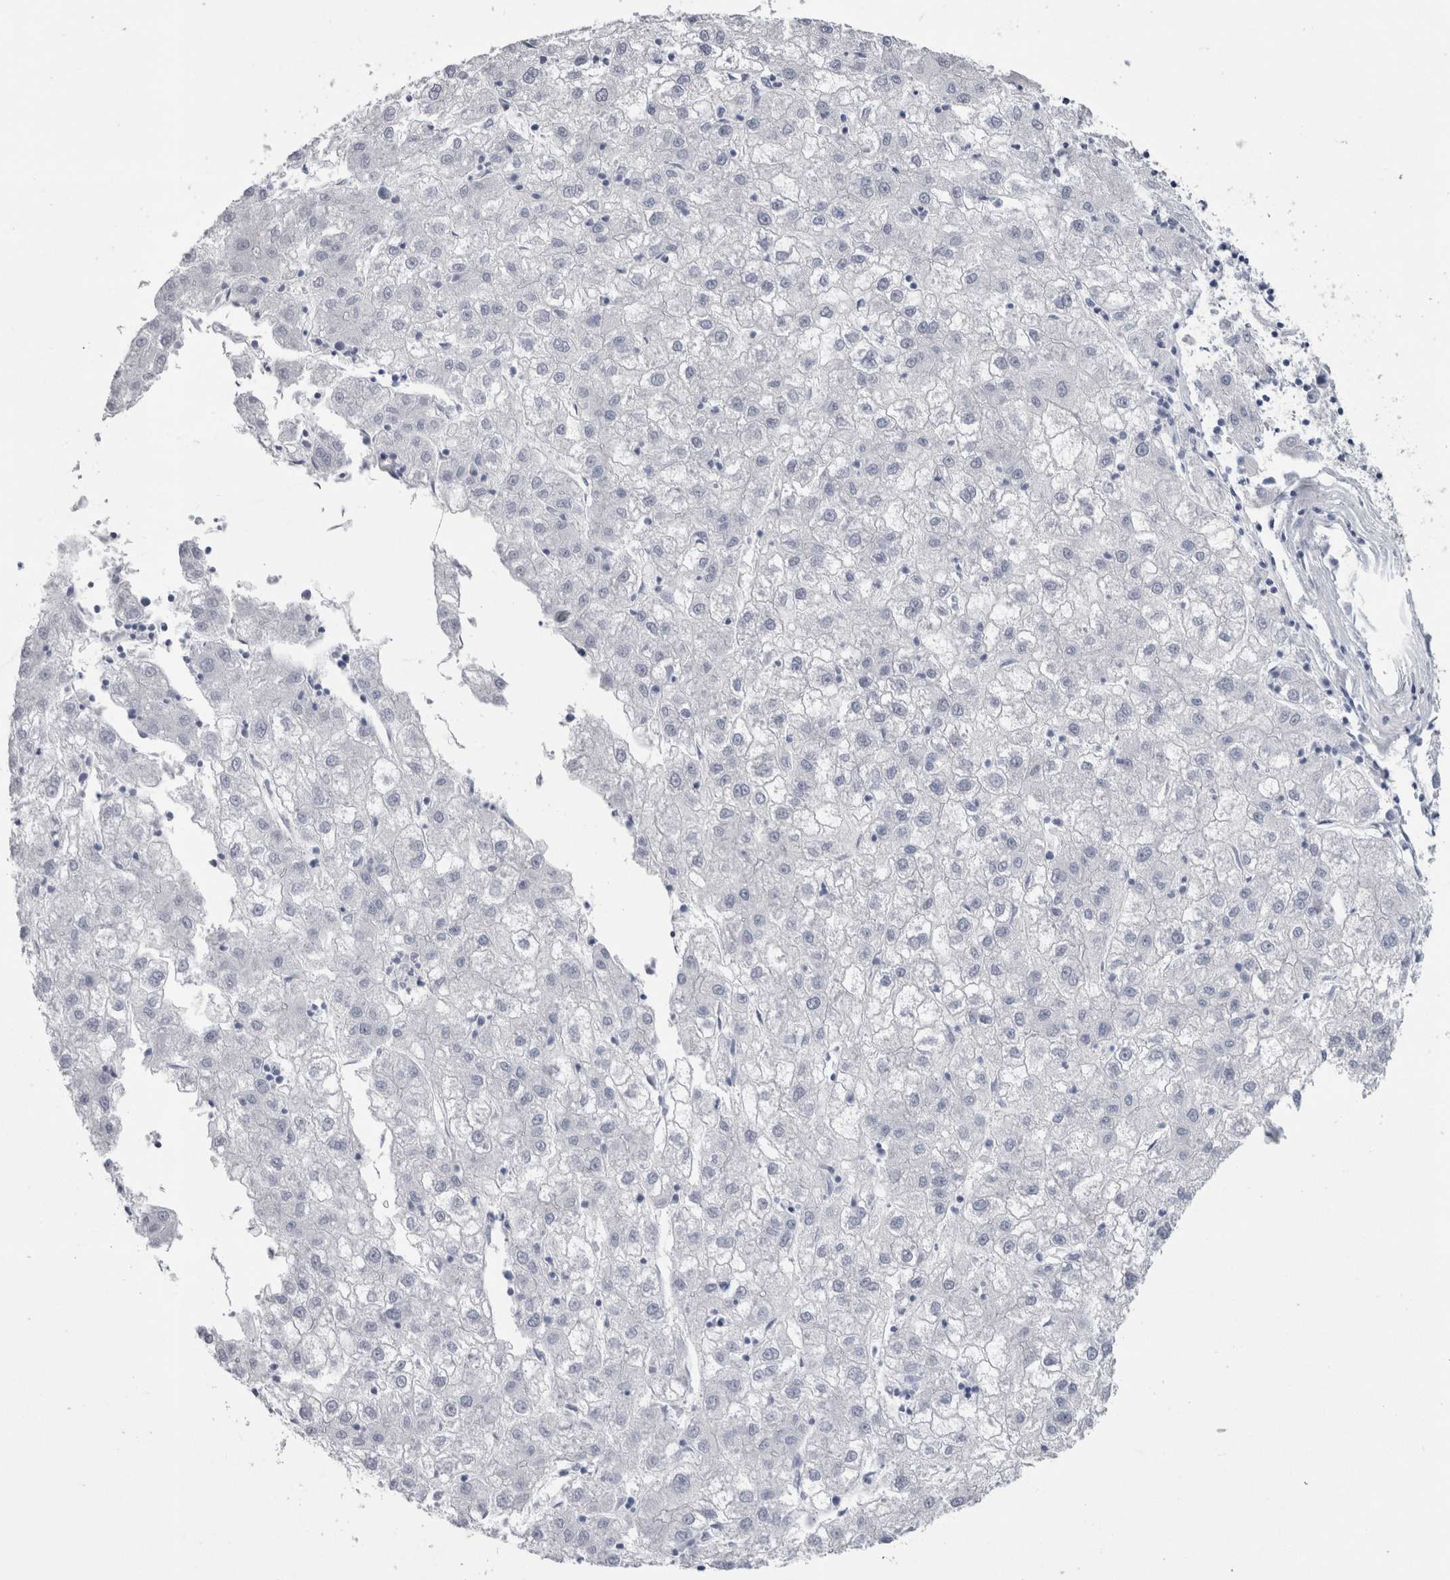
{"staining": {"intensity": "negative", "quantity": "none", "location": "none"}, "tissue": "liver cancer", "cell_type": "Tumor cells", "image_type": "cancer", "snomed": [{"axis": "morphology", "description": "Carcinoma, Hepatocellular, NOS"}, {"axis": "topography", "description": "Liver"}], "caption": "Protein analysis of liver cancer (hepatocellular carcinoma) displays no significant positivity in tumor cells.", "gene": "PTH", "patient": {"sex": "male", "age": 72}}